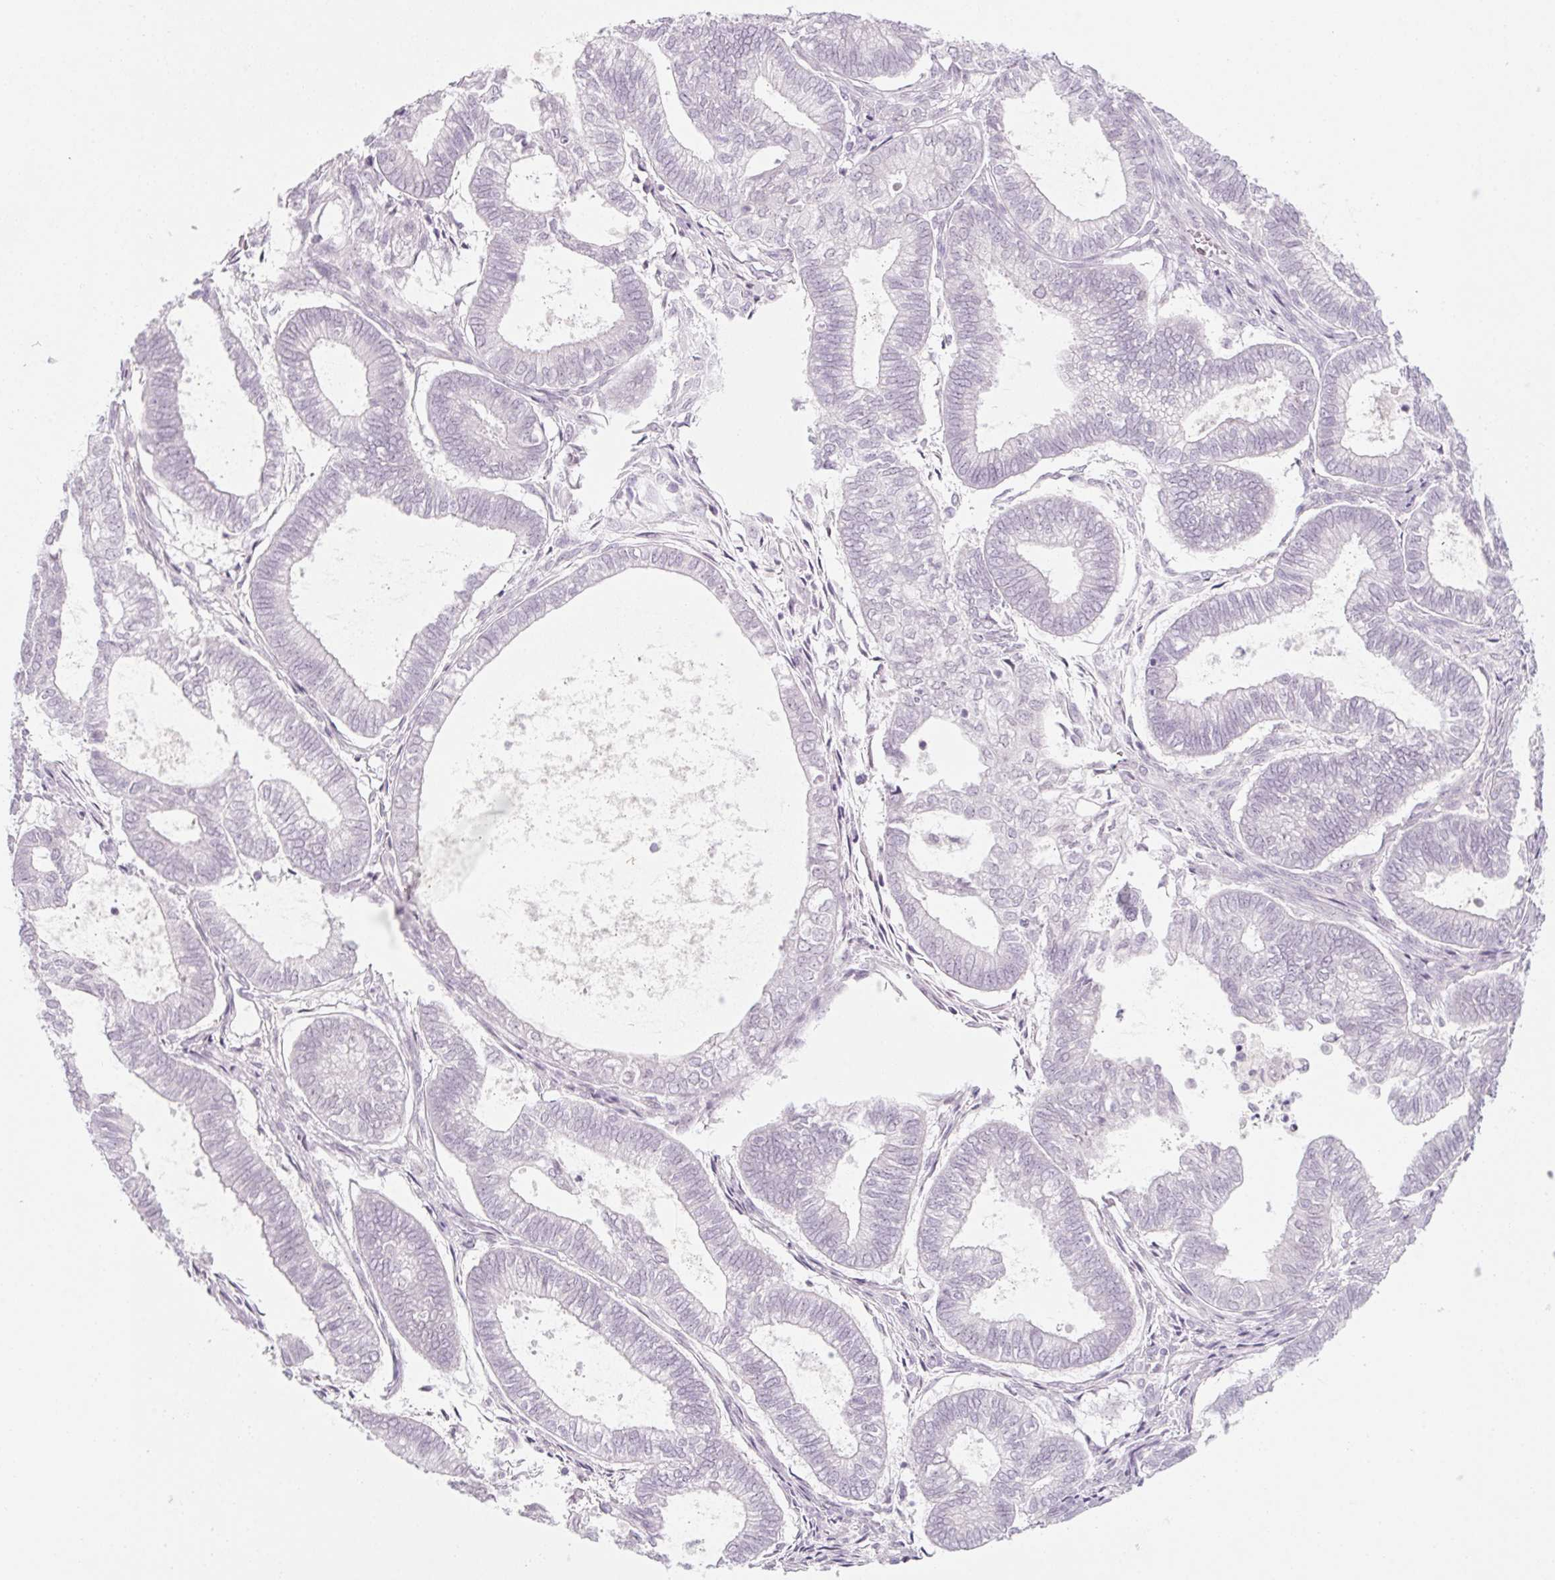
{"staining": {"intensity": "negative", "quantity": "none", "location": "none"}, "tissue": "ovarian cancer", "cell_type": "Tumor cells", "image_type": "cancer", "snomed": [{"axis": "morphology", "description": "Carcinoma, endometroid"}, {"axis": "topography", "description": "Ovary"}], "caption": "Immunohistochemistry image of neoplastic tissue: human ovarian cancer (endometroid carcinoma) stained with DAB exhibits no significant protein staining in tumor cells.", "gene": "KCNQ2", "patient": {"sex": "female", "age": 64}}